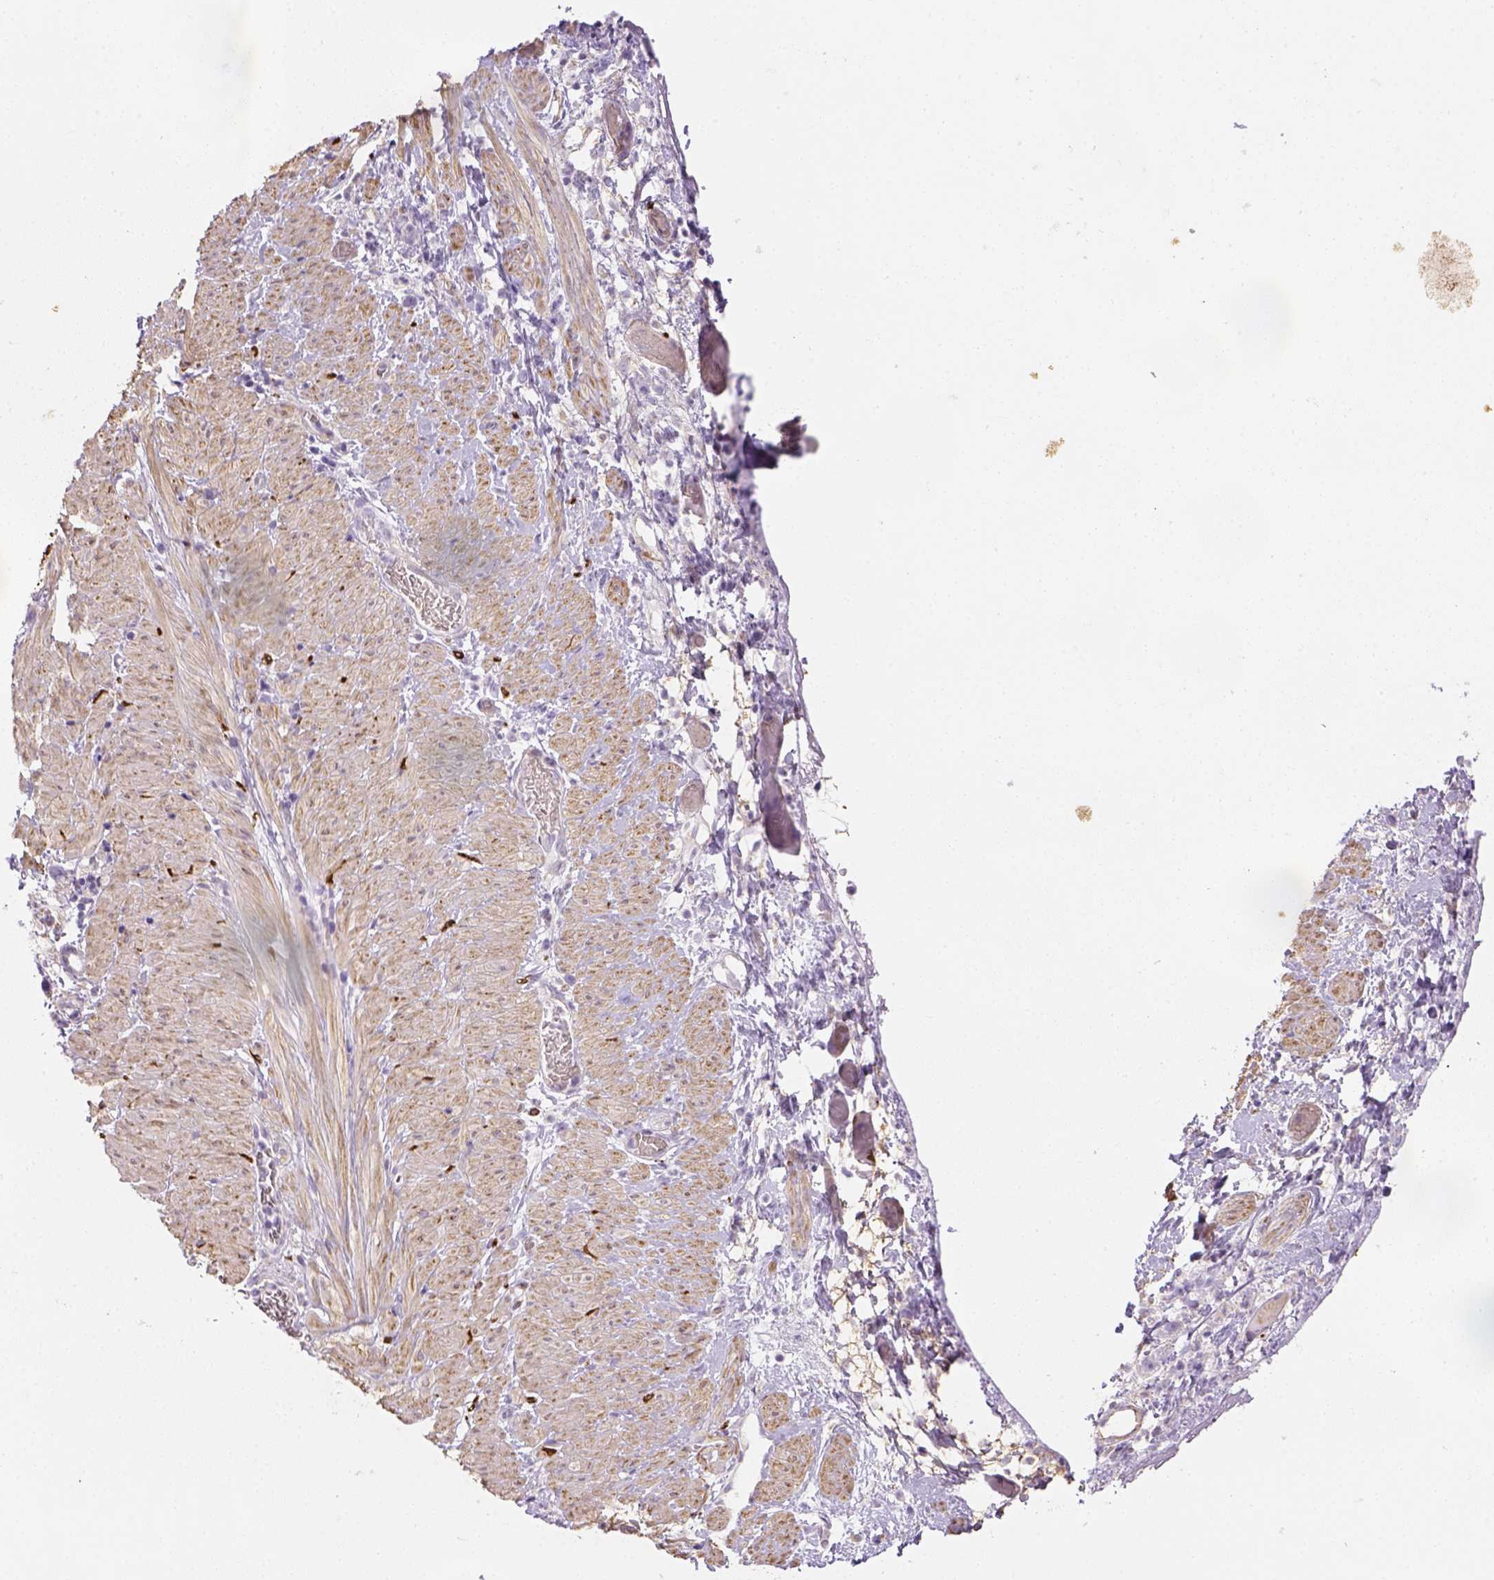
{"staining": {"intensity": "negative", "quantity": "none", "location": "none"}, "tissue": "stomach cancer", "cell_type": "Tumor cells", "image_type": "cancer", "snomed": [{"axis": "morphology", "description": "Adenocarcinoma, NOS"}, {"axis": "topography", "description": "Stomach"}], "caption": "This image is of adenocarcinoma (stomach) stained with immunohistochemistry (IHC) to label a protein in brown with the nuclei are counter-stained blue. There is no positivity in tumor cells. (Brightfield microscopy of DAB (3,3'-diaminobenzidine) immunohistochemistry (IHC) at high magnification).", "gene": "CACNB1", "patient": {"sex": "female", "age": 59}}